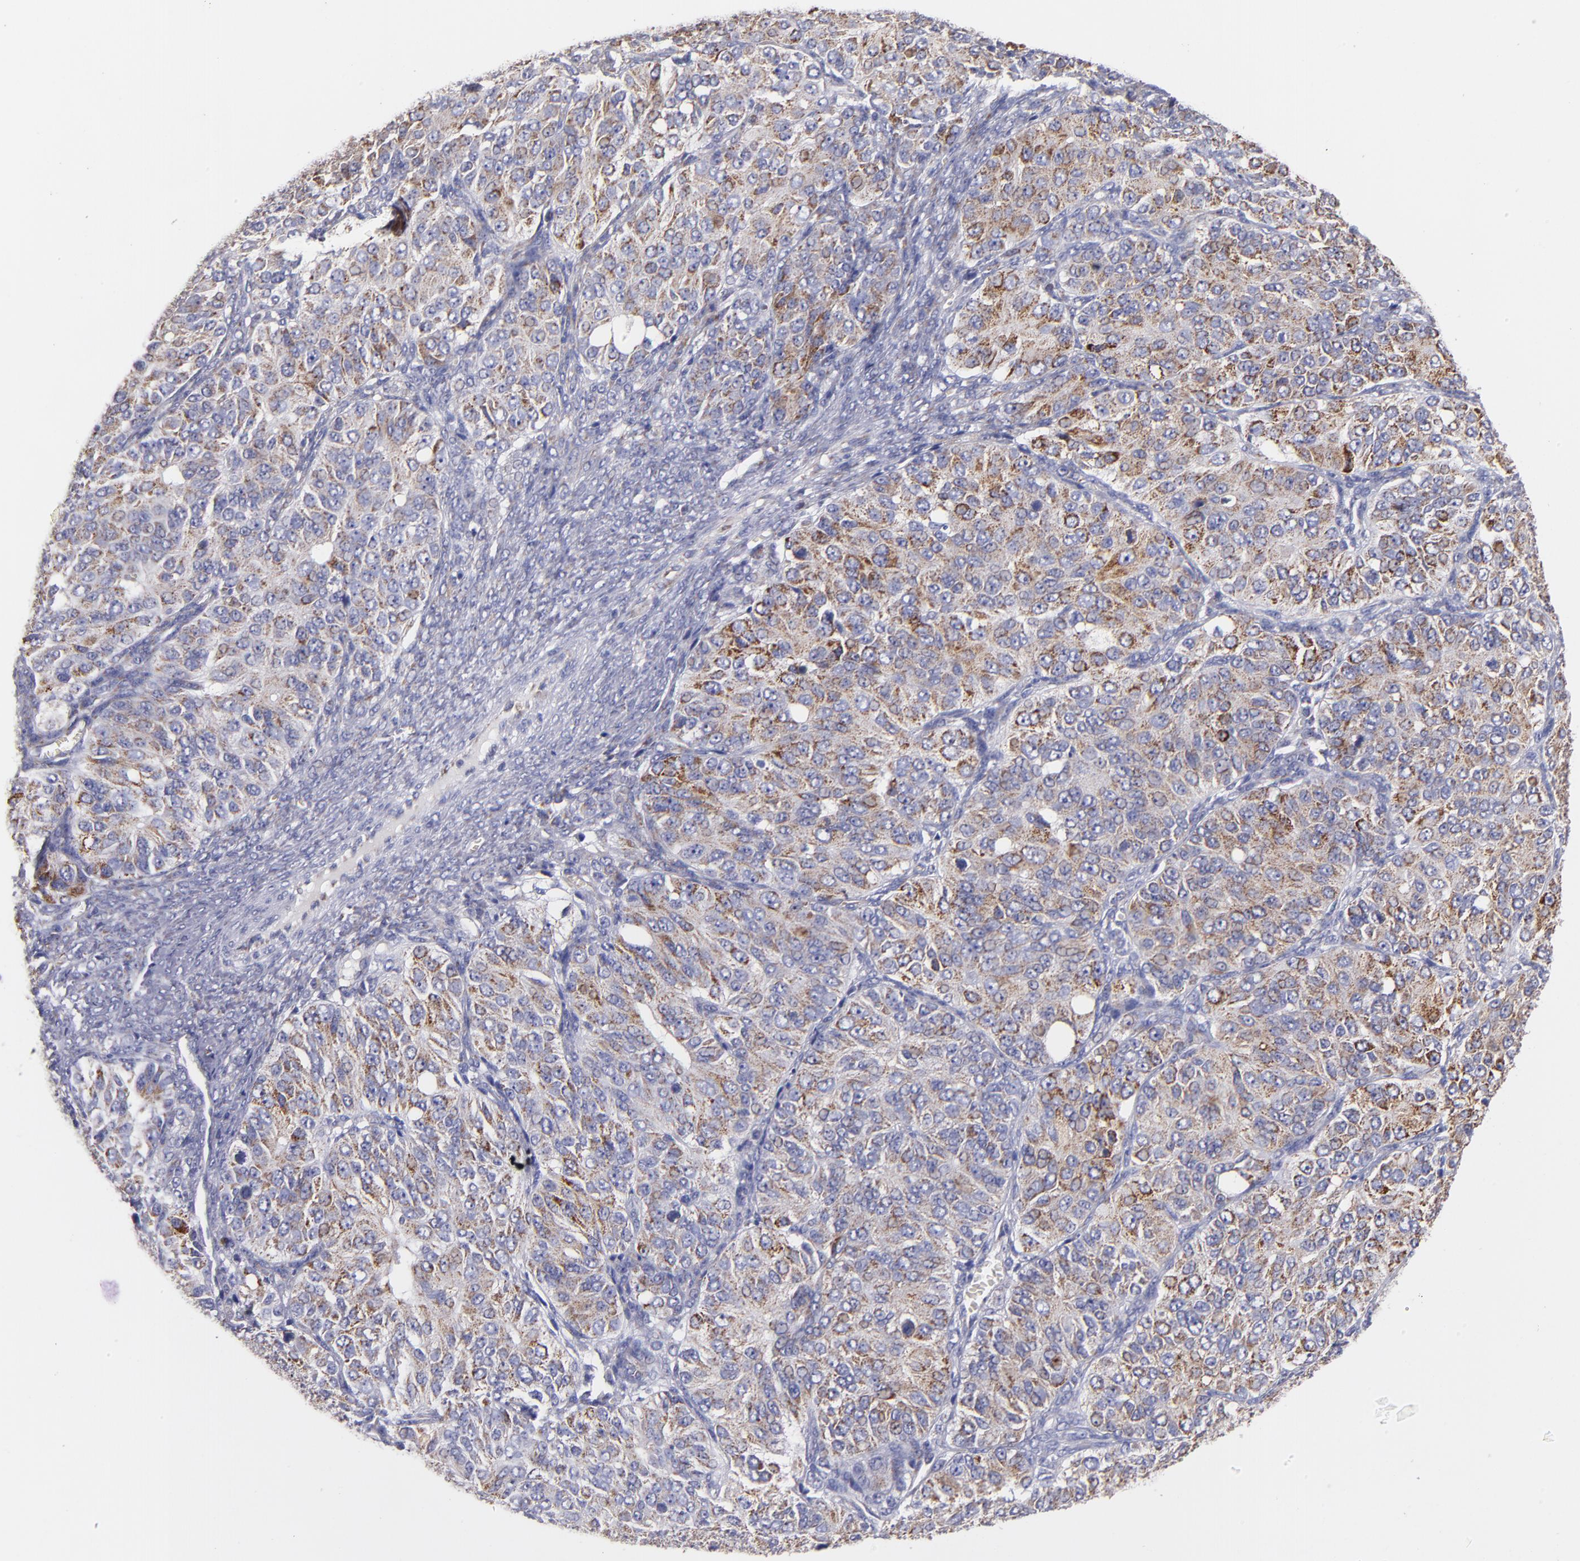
{"staining": {"intensity": "weak", "quantity": ">75%", "location": "cytoplasmic/membranous"}, "tissue": "ovarian cancer", "cell_type": "Tumor cells", "image_type": "cancer", "snomed": [{"axis": "morphology", "description": "Carcinoma, endometroid"}, {"axis": "topography", "description": "Ovary"}], "caption": "Protein expression analysis of human ovarian cancer reveals weak cytoplasmic/membranous staining in about >75% of tumor cells. Using DAB (brown) and hematoxylin (blue) stains, captured at high magnification using brightfield microscopy.", "gene": "CLTA", "patient": {"sex": "female", "age": 51}}